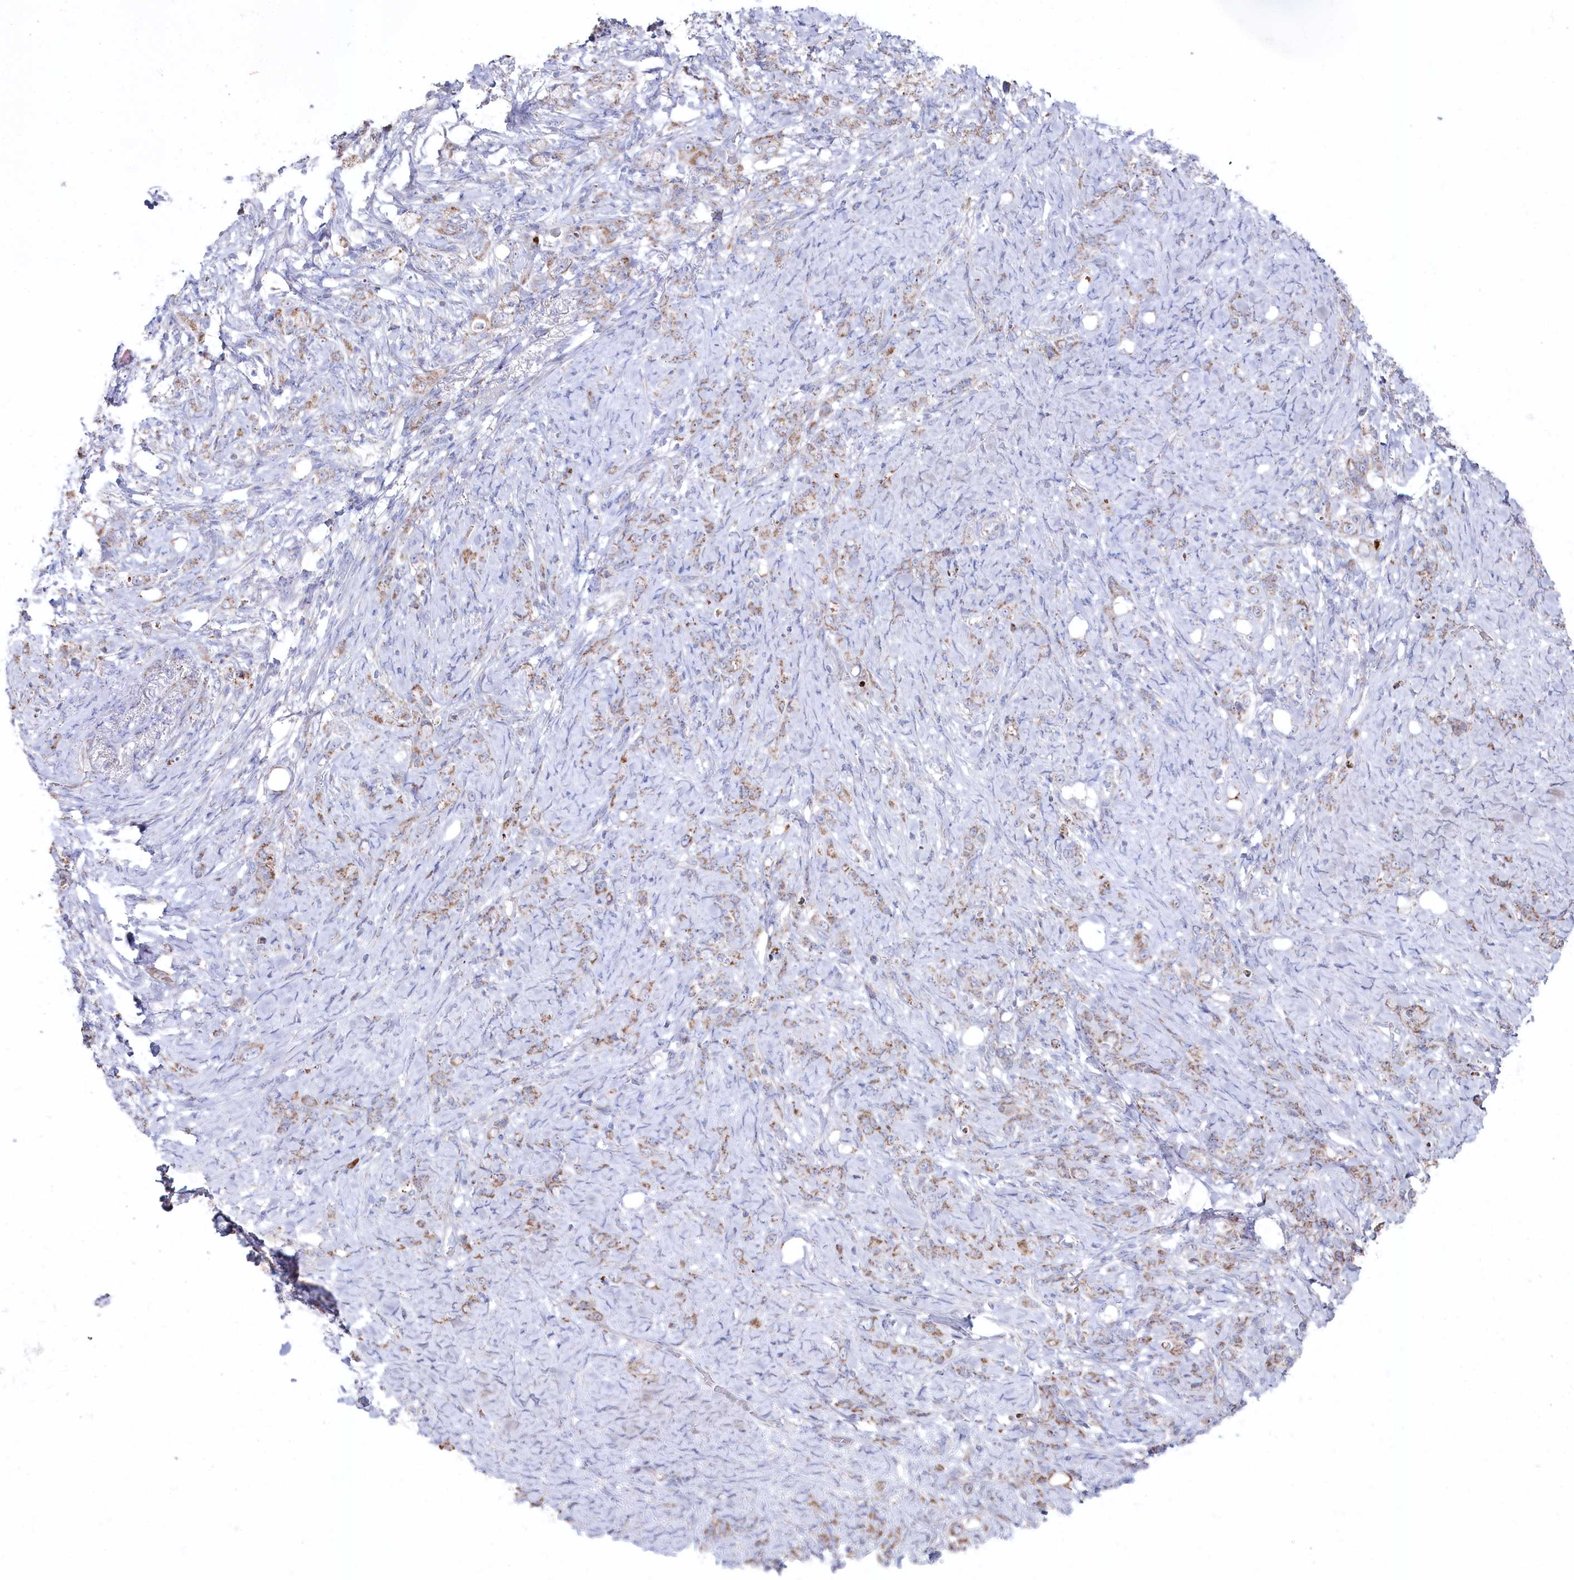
{"staining": {"intensity": "weak", "quantity": ">75%", "location": "cytoplasmic/membranous"}, "tissue": "stomach cancer", "cell_type": "Tumor cells", "image_type": "cancer", "snomed": [{"axis": "morphology", "description": "Adenocarcinoma, NOS"}, {"axis": "topography", "description": "Stomach"}], "caption": "The immunohistochemical stain highlights weak cytoplasmic/membranous staining in tumor cells of adenocarcinoma (stomach) tissue. (DAB = brown stain, brightfield microscopy at high magnification).", "gene": "GLS2", "patient": {"sex": "female", "age": 79}}